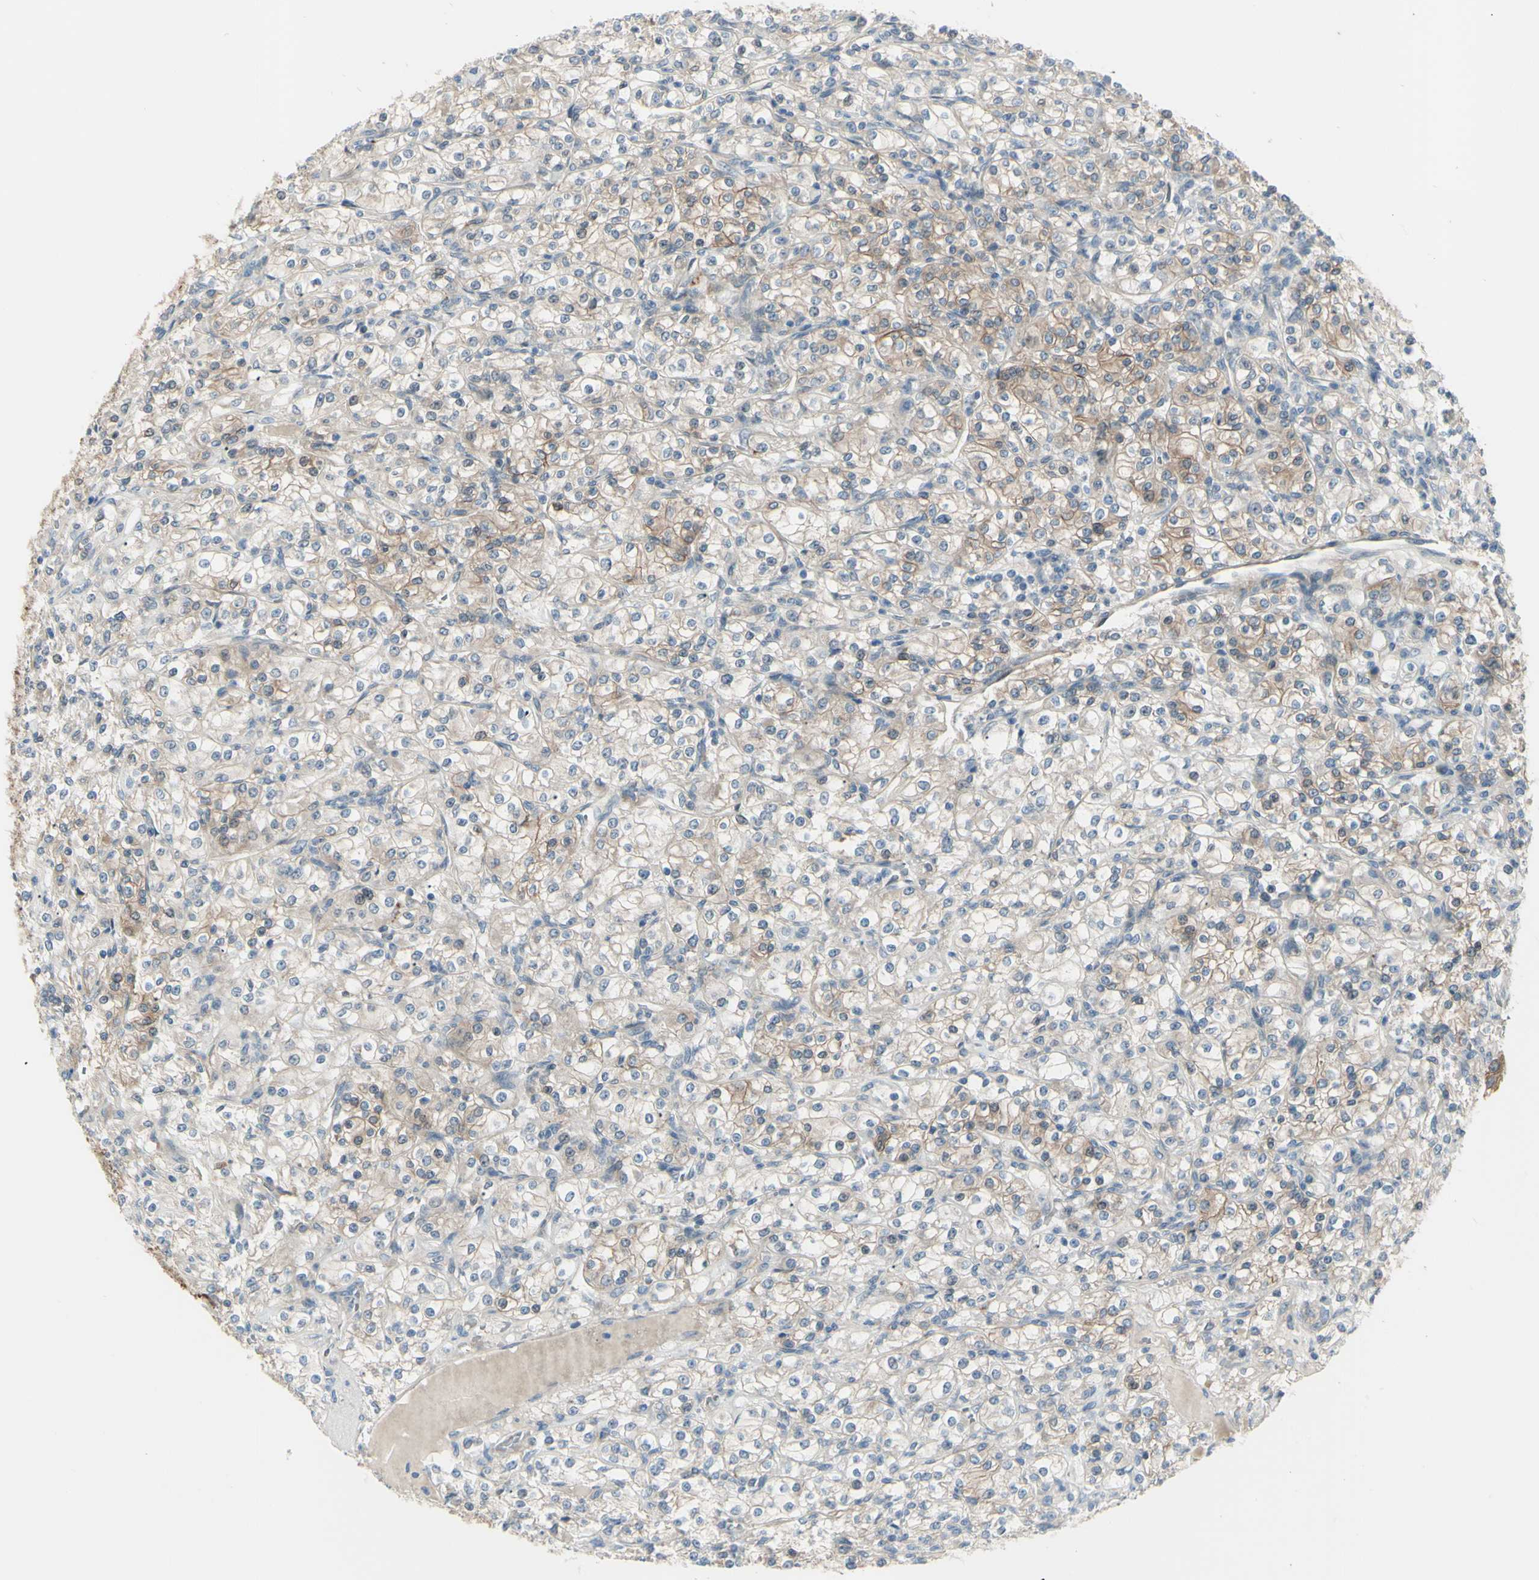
{"staining": {"intensity": "moderate", "quantity": "25%-75%", "location": "cytoplasmic/membranous"}, "tissue": "renal cancer", "cell_type": "Tumor cells", "image_type": "cancer", "snomed": [{"axis": "morphology", "description": "Adenocarcinoma, NOS"}, {"axis": "topography", "description": "Kidney"}], "caption": "Immunohistochemistry histopathology image of human renal adenocarcinoma stained for a protein (brown), which reveals medium levels of moderate cytoplasmic/membranous staining in approximately 25%-75% of tumor cells.", "gene": "LRRK1", "patient": {"sex": "male", "age": 77}}